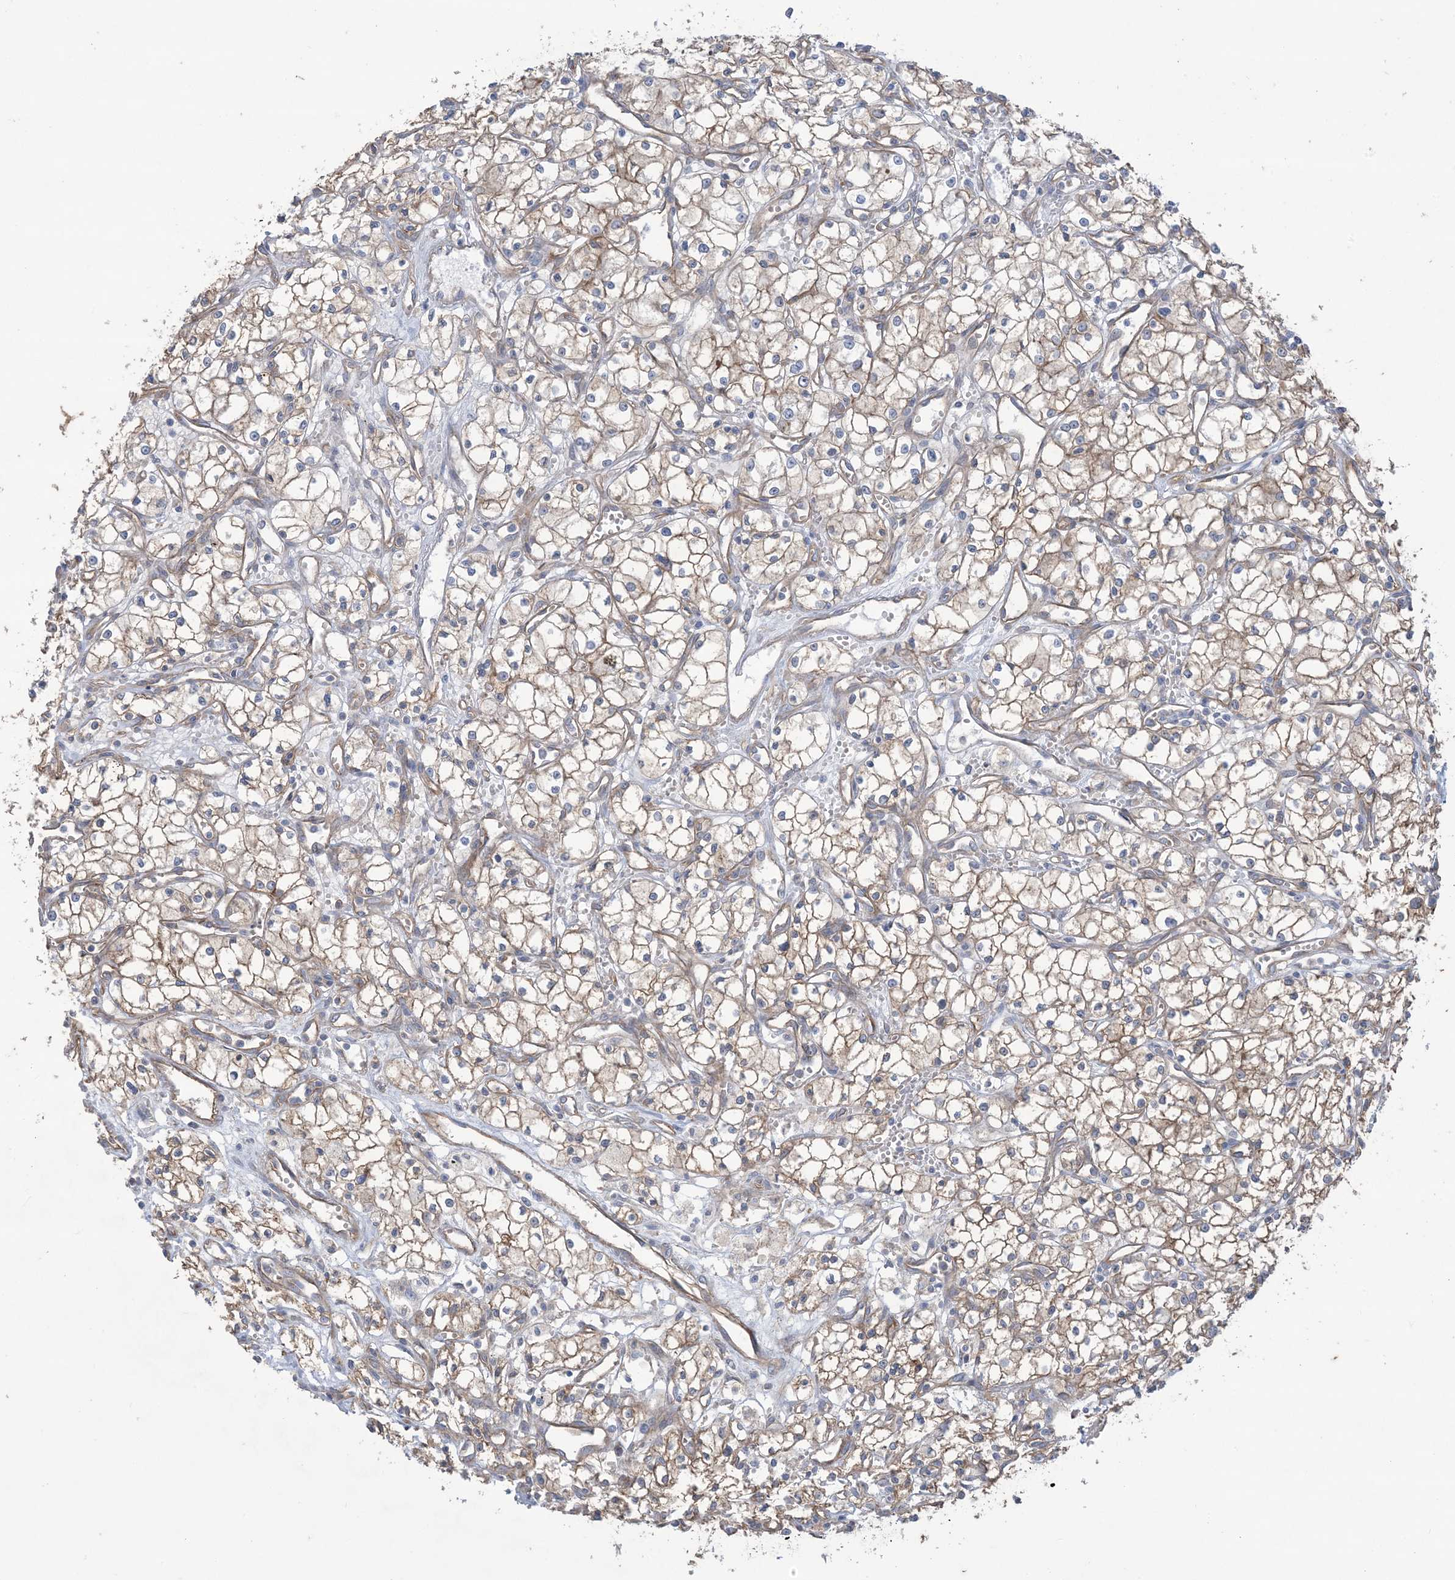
{"staining": {"intensity": "moderate", "quantity": "25%-75%", "location": "cytoplasmic/membranous"}, "tissue": "renal cancer", "cell_type": "Tumor cells", "image_type": "cancer", "snomed": [{"axis": "morphology", "description": "Adenocarcinoma, NOS"}, {"axis": "topography", "description": "Kidney"}], "caption": "Immunohistochemistry micrograph of renal cancer (adenocarcinoma) stained for a protein (brown), which exhibits medium levels of moderate cytoplasmic/membranous expression in about 25%-75% of tumor cells.", "gene": "CCNY", "patient": {"sex": "male", "age": 59}}